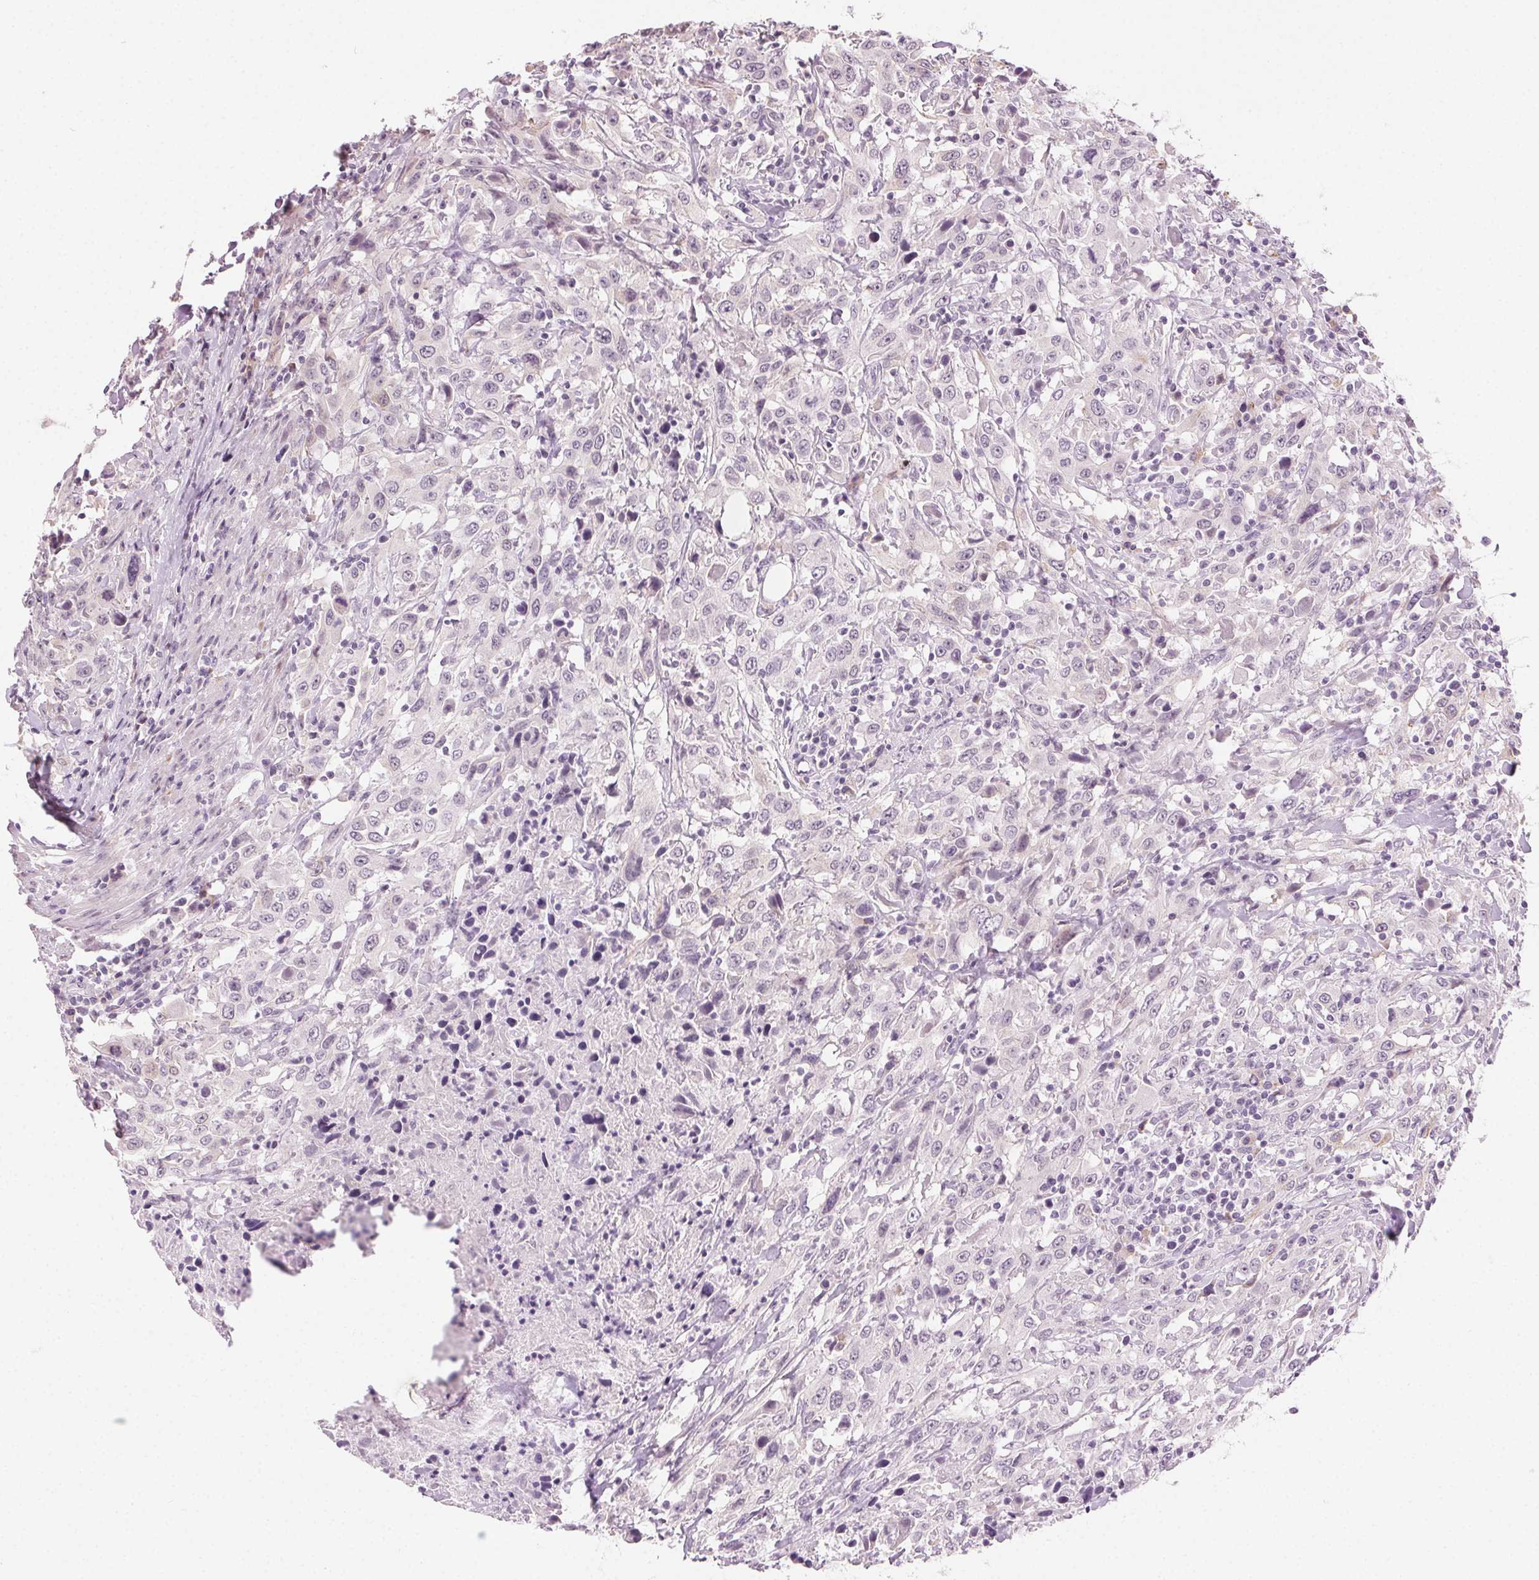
{"staining": {"intensity": "negative", "quantity": "none", "location": "none"}, "tissue": "urothelial cancer", "cell_type": "Tumor cells", "image_type": "cancer", "snomed": [{"axis": "morphology", "description": "Urothelial carcinoma, High grade"}, {"axis": "topography", "description": "Urinary bladder"}], "caption": "Histopathology image shows no significant protein positivity in tumor cells of high-grade urothelial carcinoma.", "gene": "HSF5", "patient": {"sex": "male", "age": 61}}